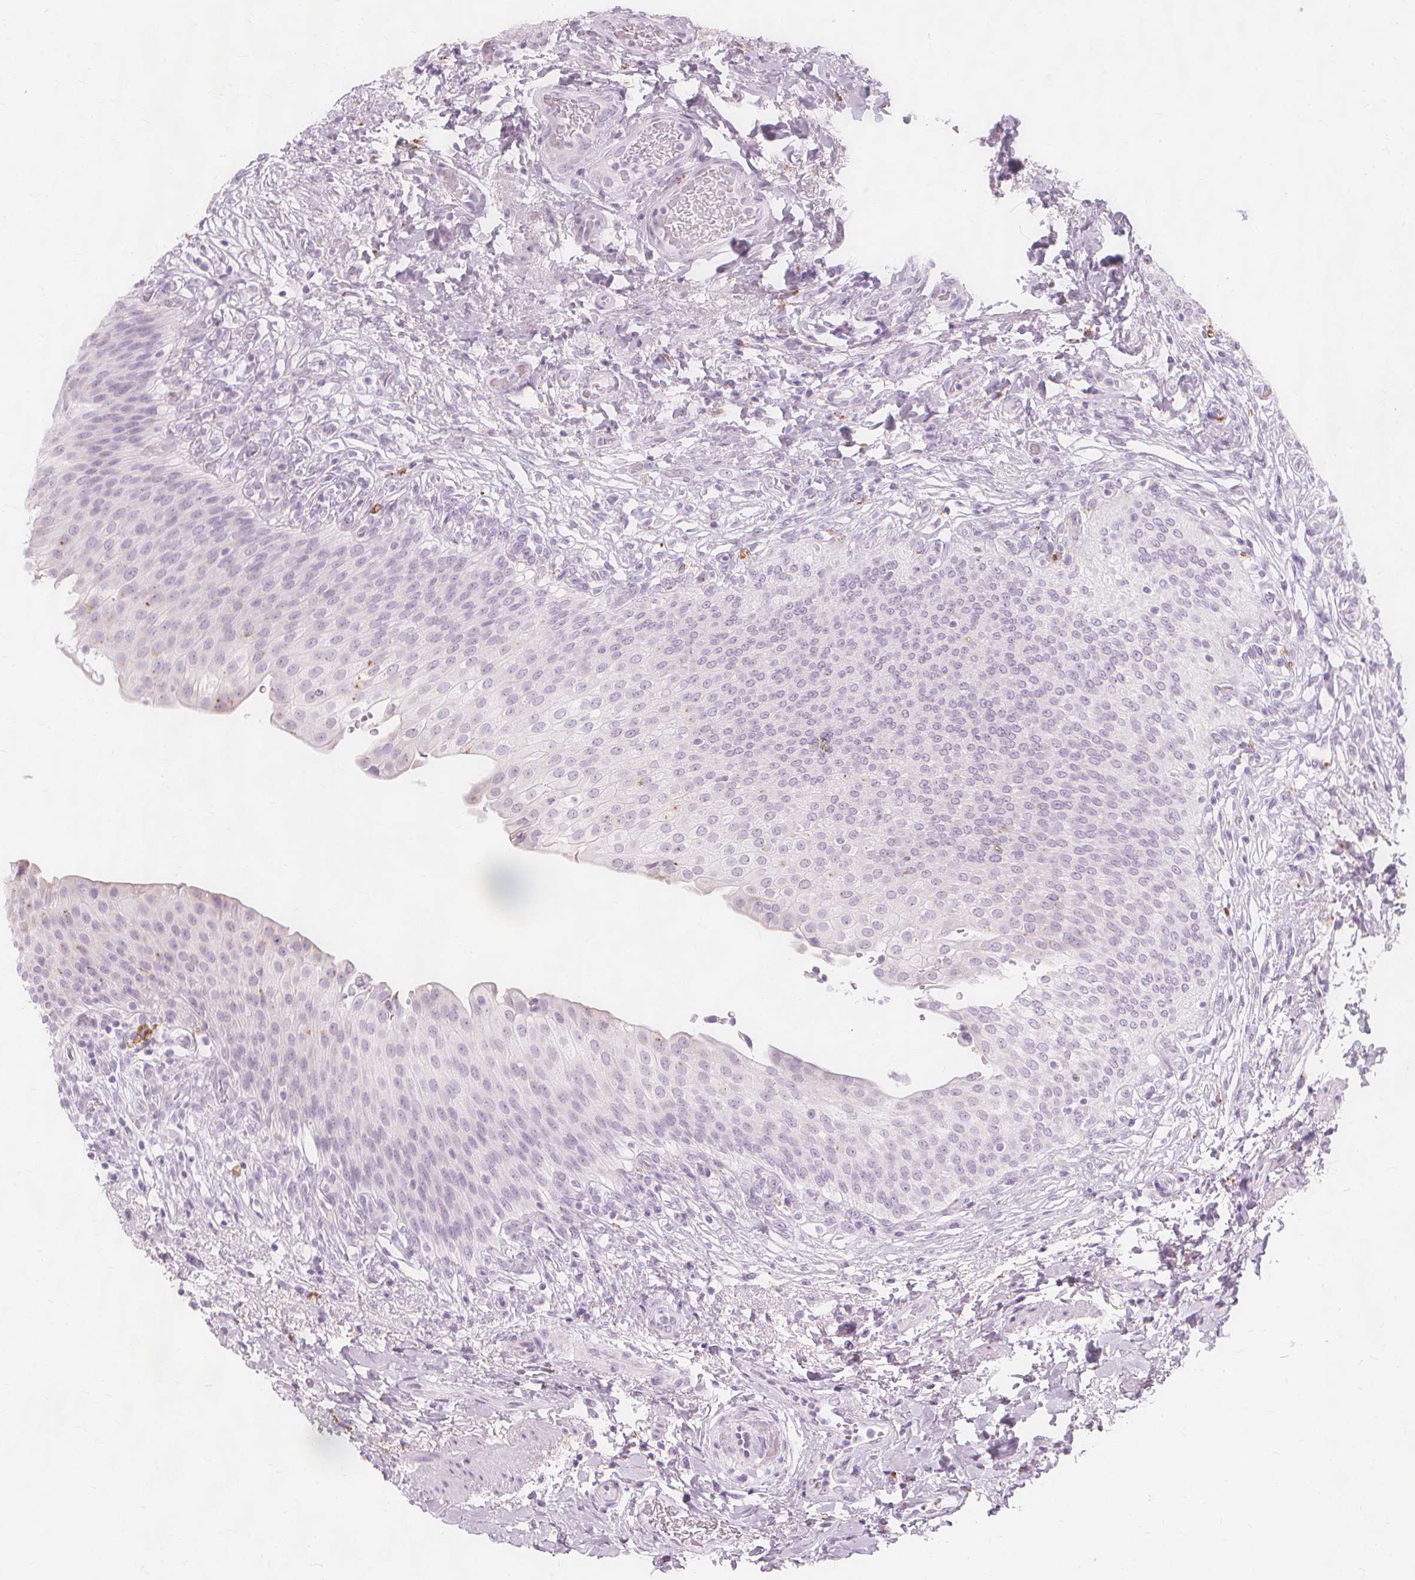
{"staining": {"intensity": "negative", "quantity": "none", "location": "none"}, "tissue": "urinary bladder", "cell_type": "Urothelial cells", "image_type": "normal", "snomed": [{"axis": "morphology", "description": "Normal tissue, NOS"}, {"axis": "topography", "description": "Urinary bladder"}, {"axis": "topography", "description": "Peripheral nerve tissue"}], "caption": "Micrograph shows no protein positivity in urothelial cells of normal urinary bladder. Brightfield microscopy of IHC stained with DAB (3,3'-diaminobenzidine) (brown) and hematoxylin (blue), captured at high magnification.", "gene": "TFF1", "patient": {"sex": "female", "age": 60}}